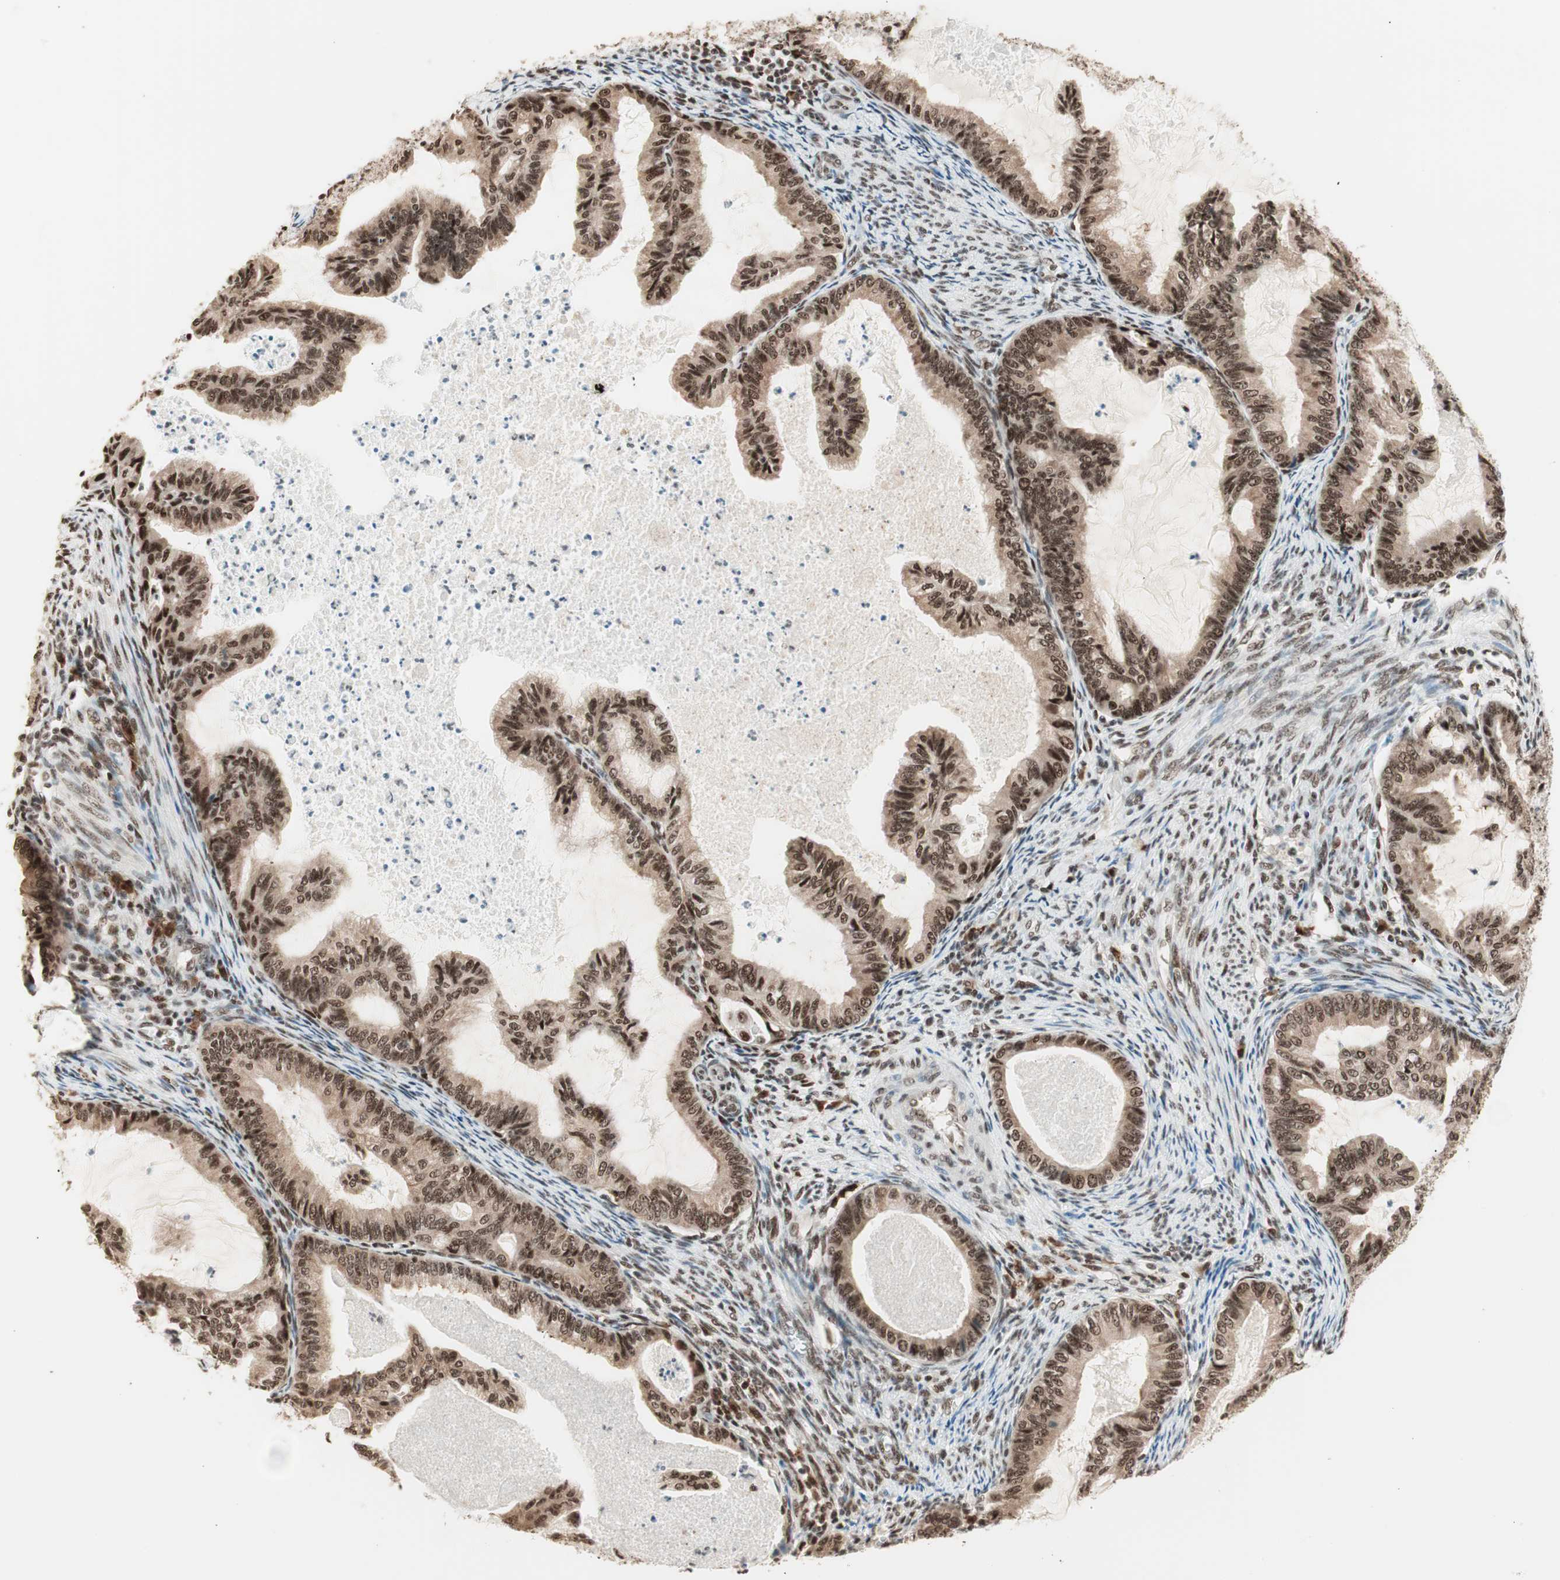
{"staining": {"intensity": "strong", "quantity": ">75%", "location": "nuclear"}, "tissue": "cervical cancer", "cell_type": "Tumor cells", "image_type": "cancer", "snomed": [{"axis": "morphology", "description": "Normal tissue, NOS"}, {"axis": "morphology", "description": "Adenocarcinoma, NOS"}, {"axis": "topography", "description": "Cervix"}, {"axis": "topography", "description": "Endometrium"}], "caption": "An image of cervical cancer stained for a protein reveals strong nuclear brown staining in tumor cells. The protein of interest is stained brown, and the nuclei are stained in blue (DAB IHC with brightfield microscopy, high magnification).", "gene": "SMARCE1", "patient": {"sex": "female", "age": 86}}